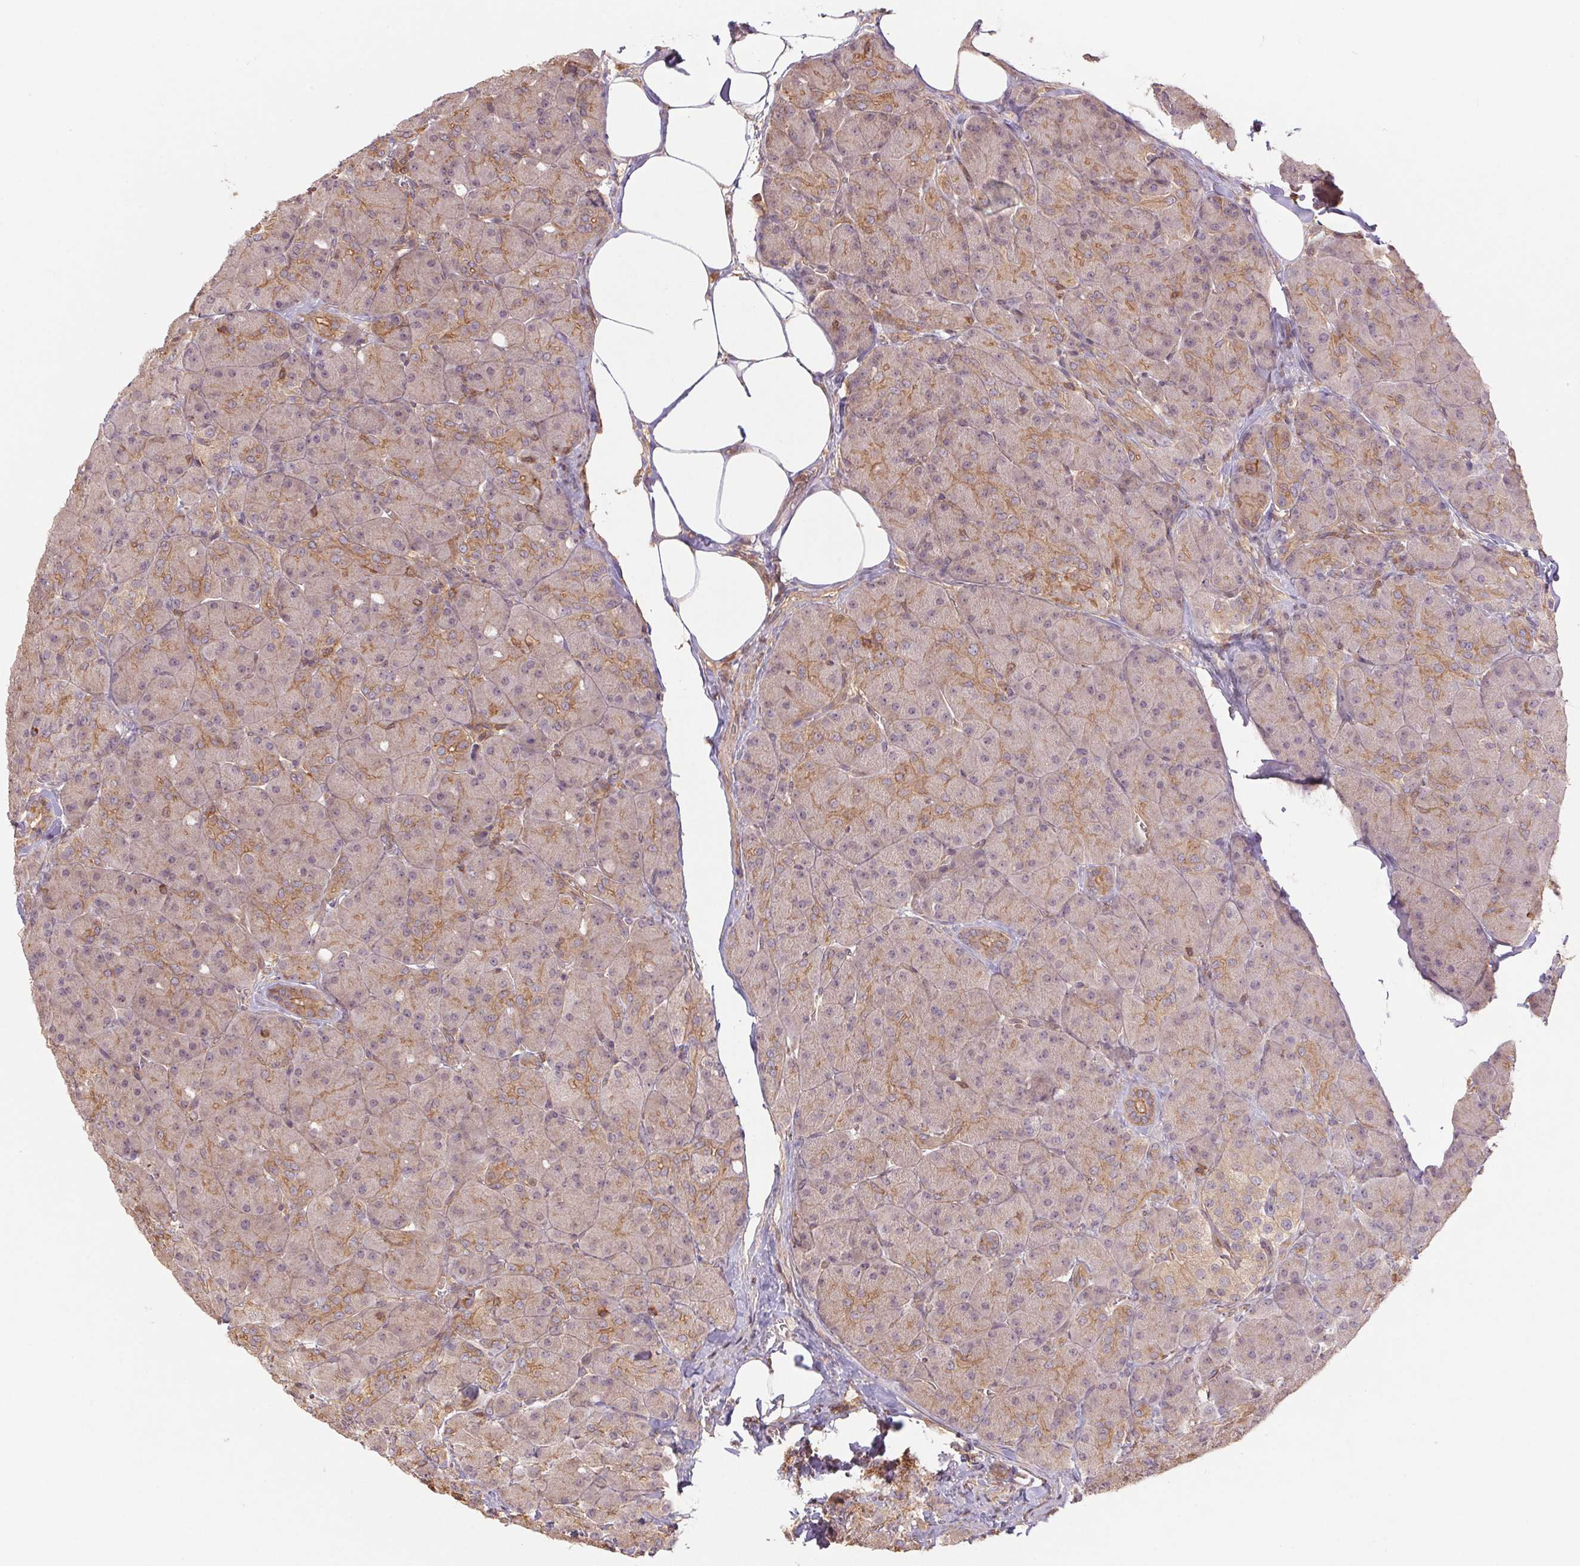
{"staining": {"intensity": "moderate", "quantity": "25%-75%", "location": "cytoplasmic/membranous"}, "tissue": "pancreas", "cell_type": "Exocrine glandular cells", "image_type": "normal", "snomed": [{"axis": "morphology", "description": "Normal tissue, NOS"}, {"axis": "topography", "description": "Pancreas"}], "caption": "About 25%-75% of exocrine glandular cells in unremarkable pancreas display moderate cytoplasmic/membranous protein expression as visualized by brown immunohistochemical staining.", "gene": "TUBA1A", "patient": {"sex": "male", "age": 55}}